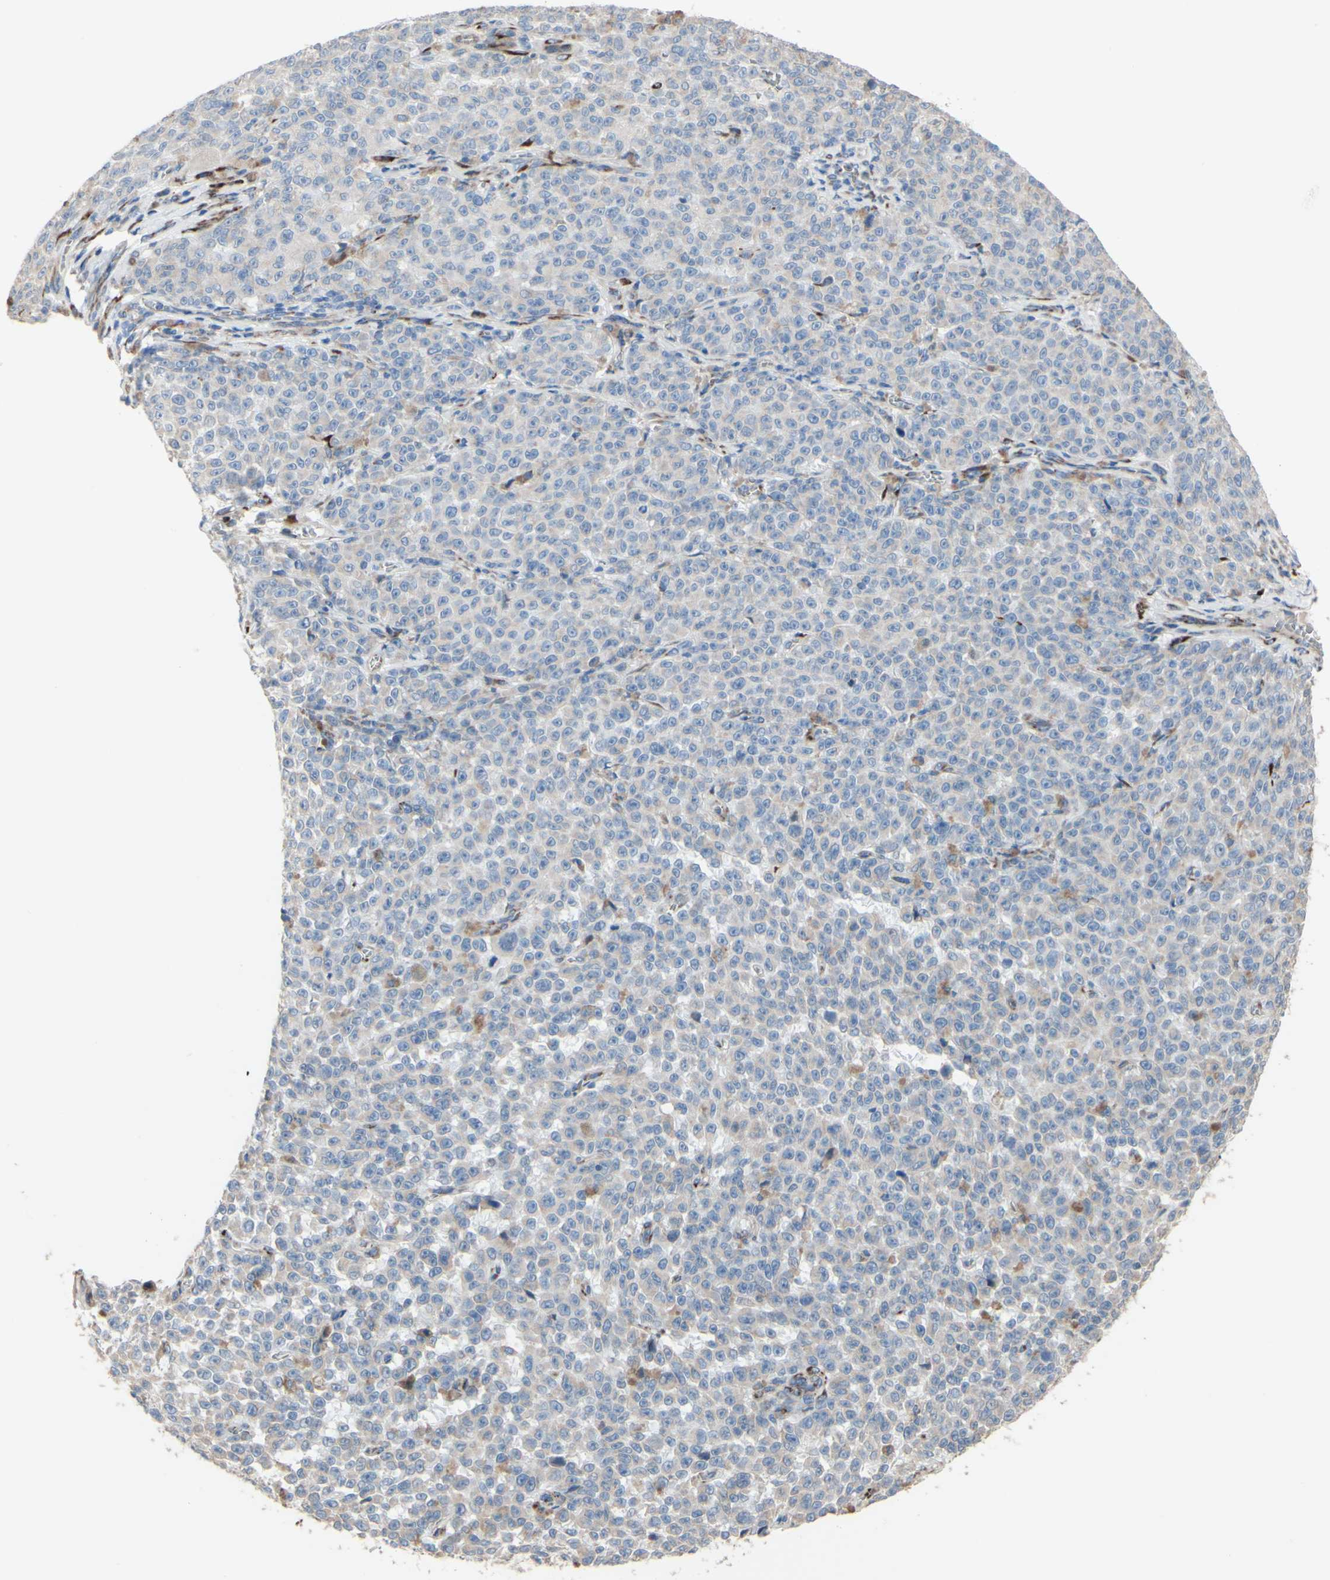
{"staining": {"intensity": "moderate", "quantity": "<25%", "location": "cytoplasmic/membranous"}, "tissue": "melanoma", "cell_type": "Tumor cells", "image_type": "cancer", "snomed": [{"axis": "morphology", "description": "Malignant melanoma, NOS"}, {"axis": "topography", "description": "Skin"}], "caption": "Moderate cytoplasmic/membranous protein staining is identified in approximately <25% of tumor cells in malignant melanoma.", "gene": "AGPAT5", "patient": {"sex": "female", "age": 82}}